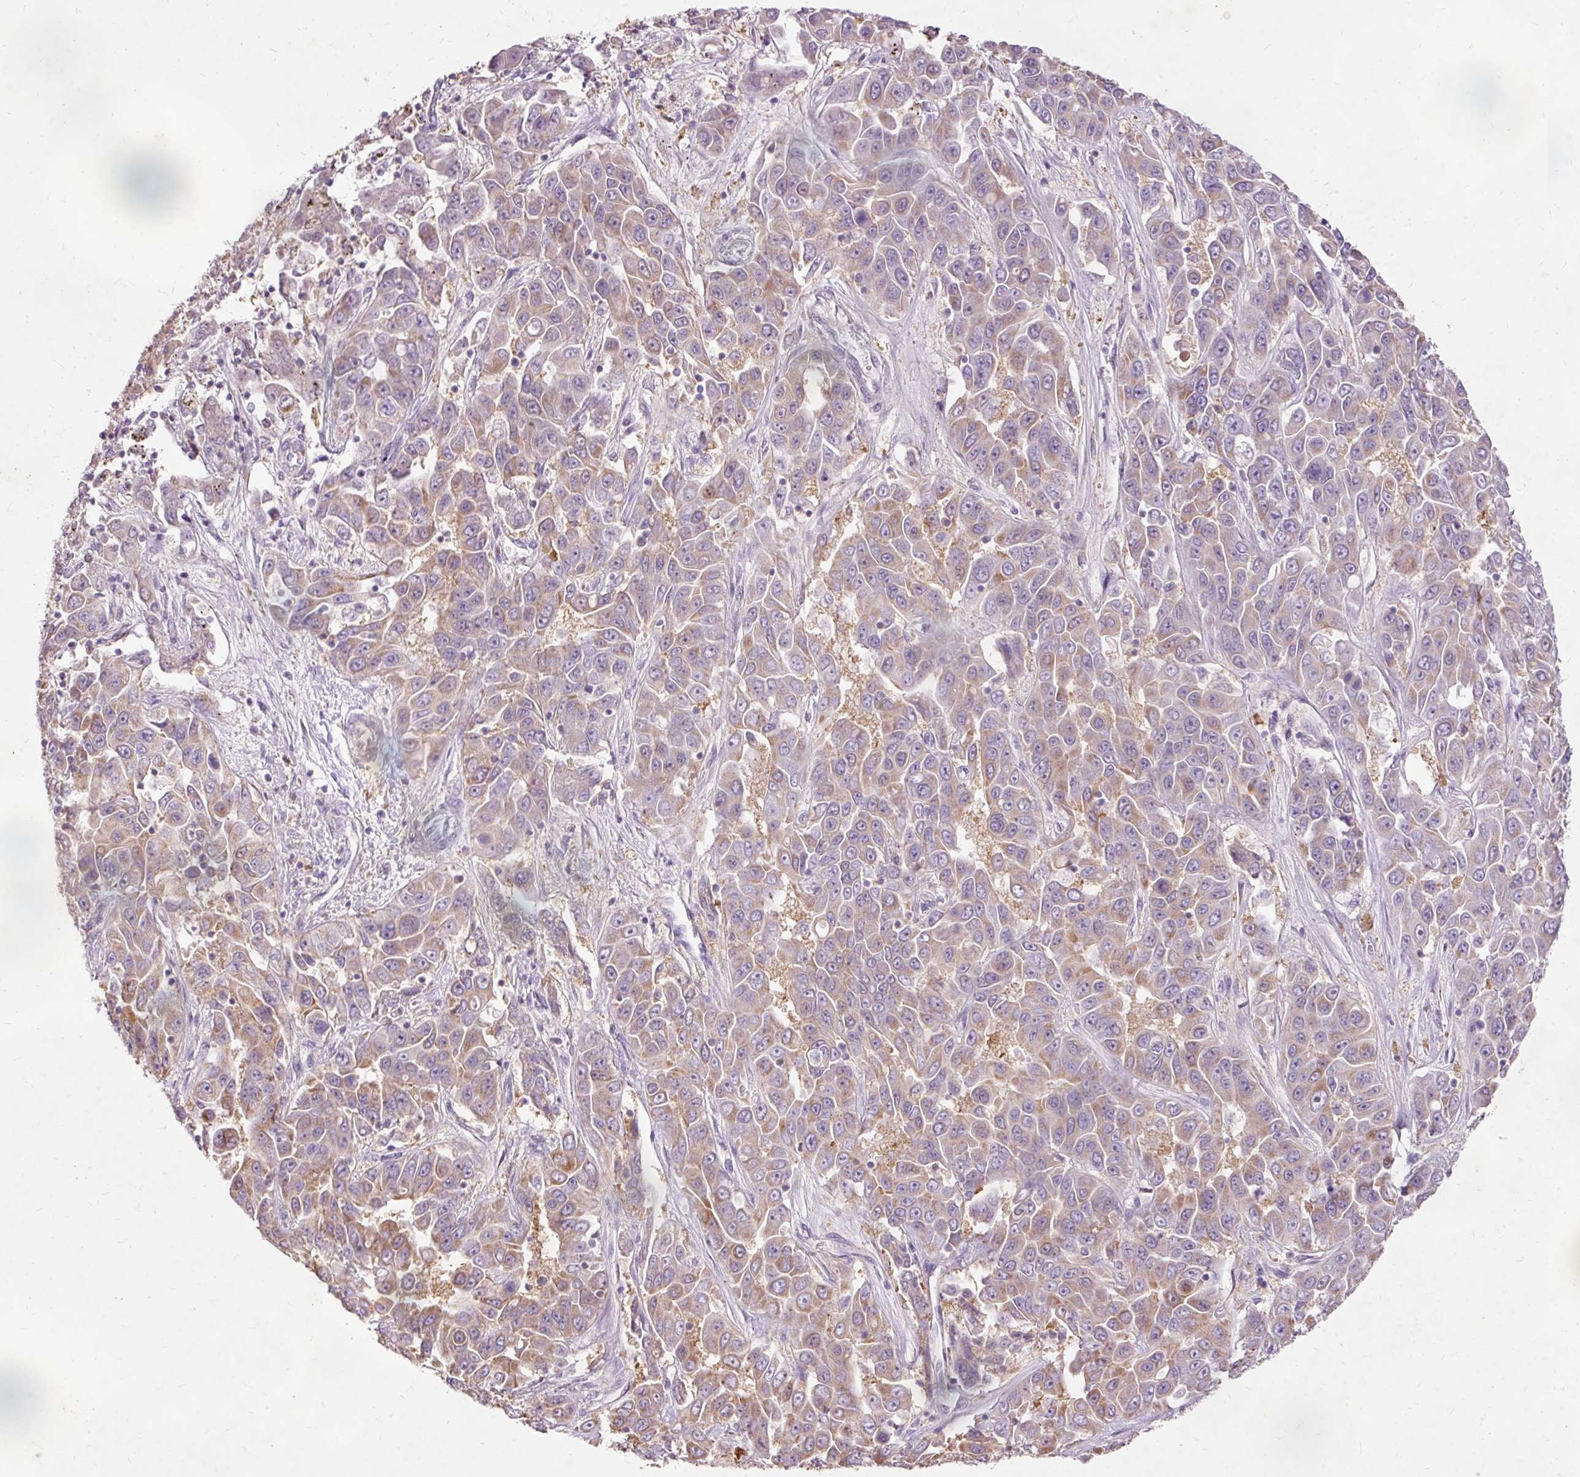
{"staining": {"intensity": "moderate", "quantity": "25%-75%", "location": "cytoplasmic/membranous"}, "tissue": "liver cancer", "cell_type": "Tumor cells", "image_type": "cancer", "snomed": [{"axis": "morphology", "description": "Cholangiocarcinoma"}, {"axis": "topography", "description": "Liver"}], "caption": "This micrograph shows cholangiocarcinoma (liver) stained with IHC to label a protein in brown. The cytoplasmic/membranous of tumor cells show moderate positivity for the protein. Nuclei are counter-stained blue.", "gene": "PRDX5", "patient": {"sex": "female", "age": 52}}